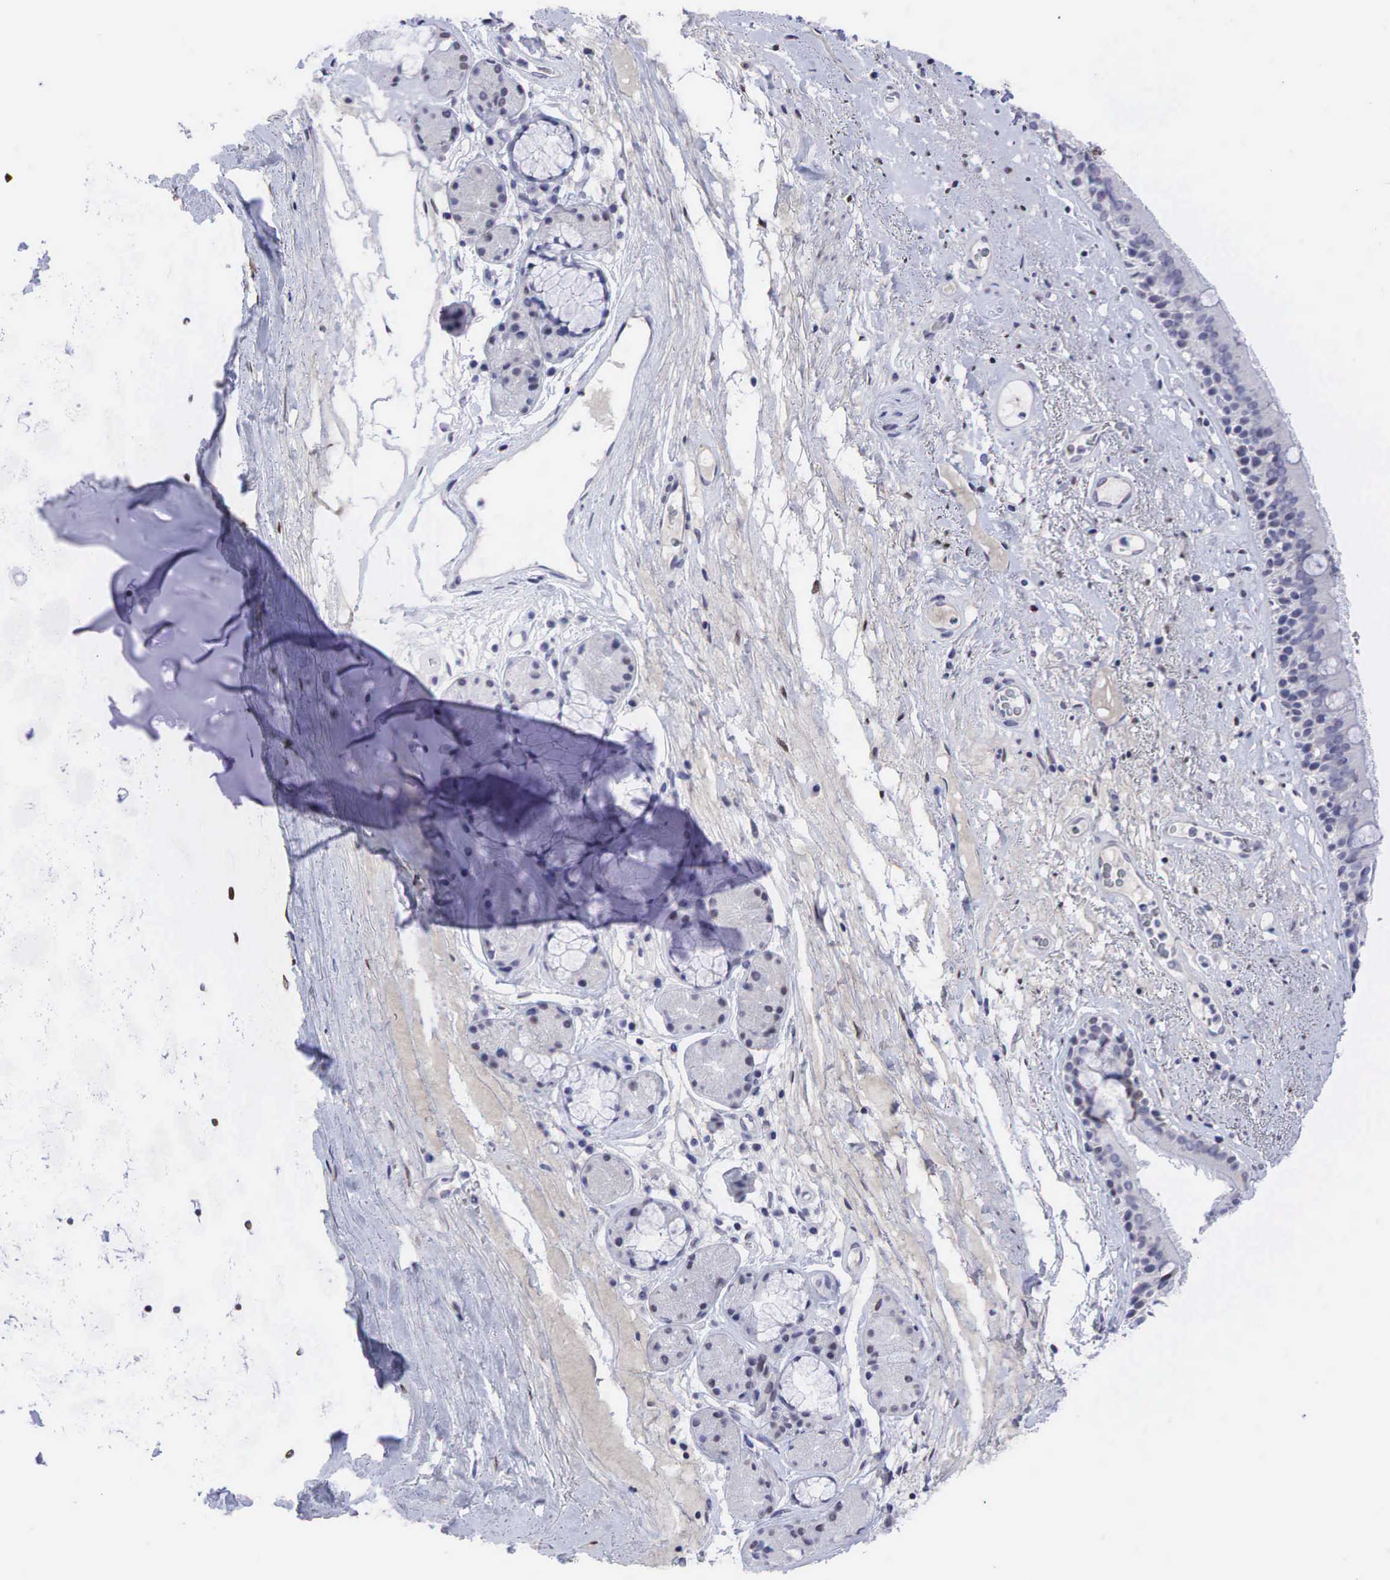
{"staining": {"intensity": "weak", "quantity": "<25%", "location": "nuclear"}, "tissue": "bronchus", "cell_type": "Respiratory epithelial cells", "image_type": "normal", "snomed": [{"axis": "morphology", "description": "Normal tissue, NOS"}, {"axis": "topography", "description": "Cartilage tissue"}], "caption": "Immunohistochemistry photomicrograph of normal bronchus stained for a protein (brown), which shows no positivity in respiratory epithelial cells.", "gene": "AR", "patient": {"sex": "female", "age": 63}}